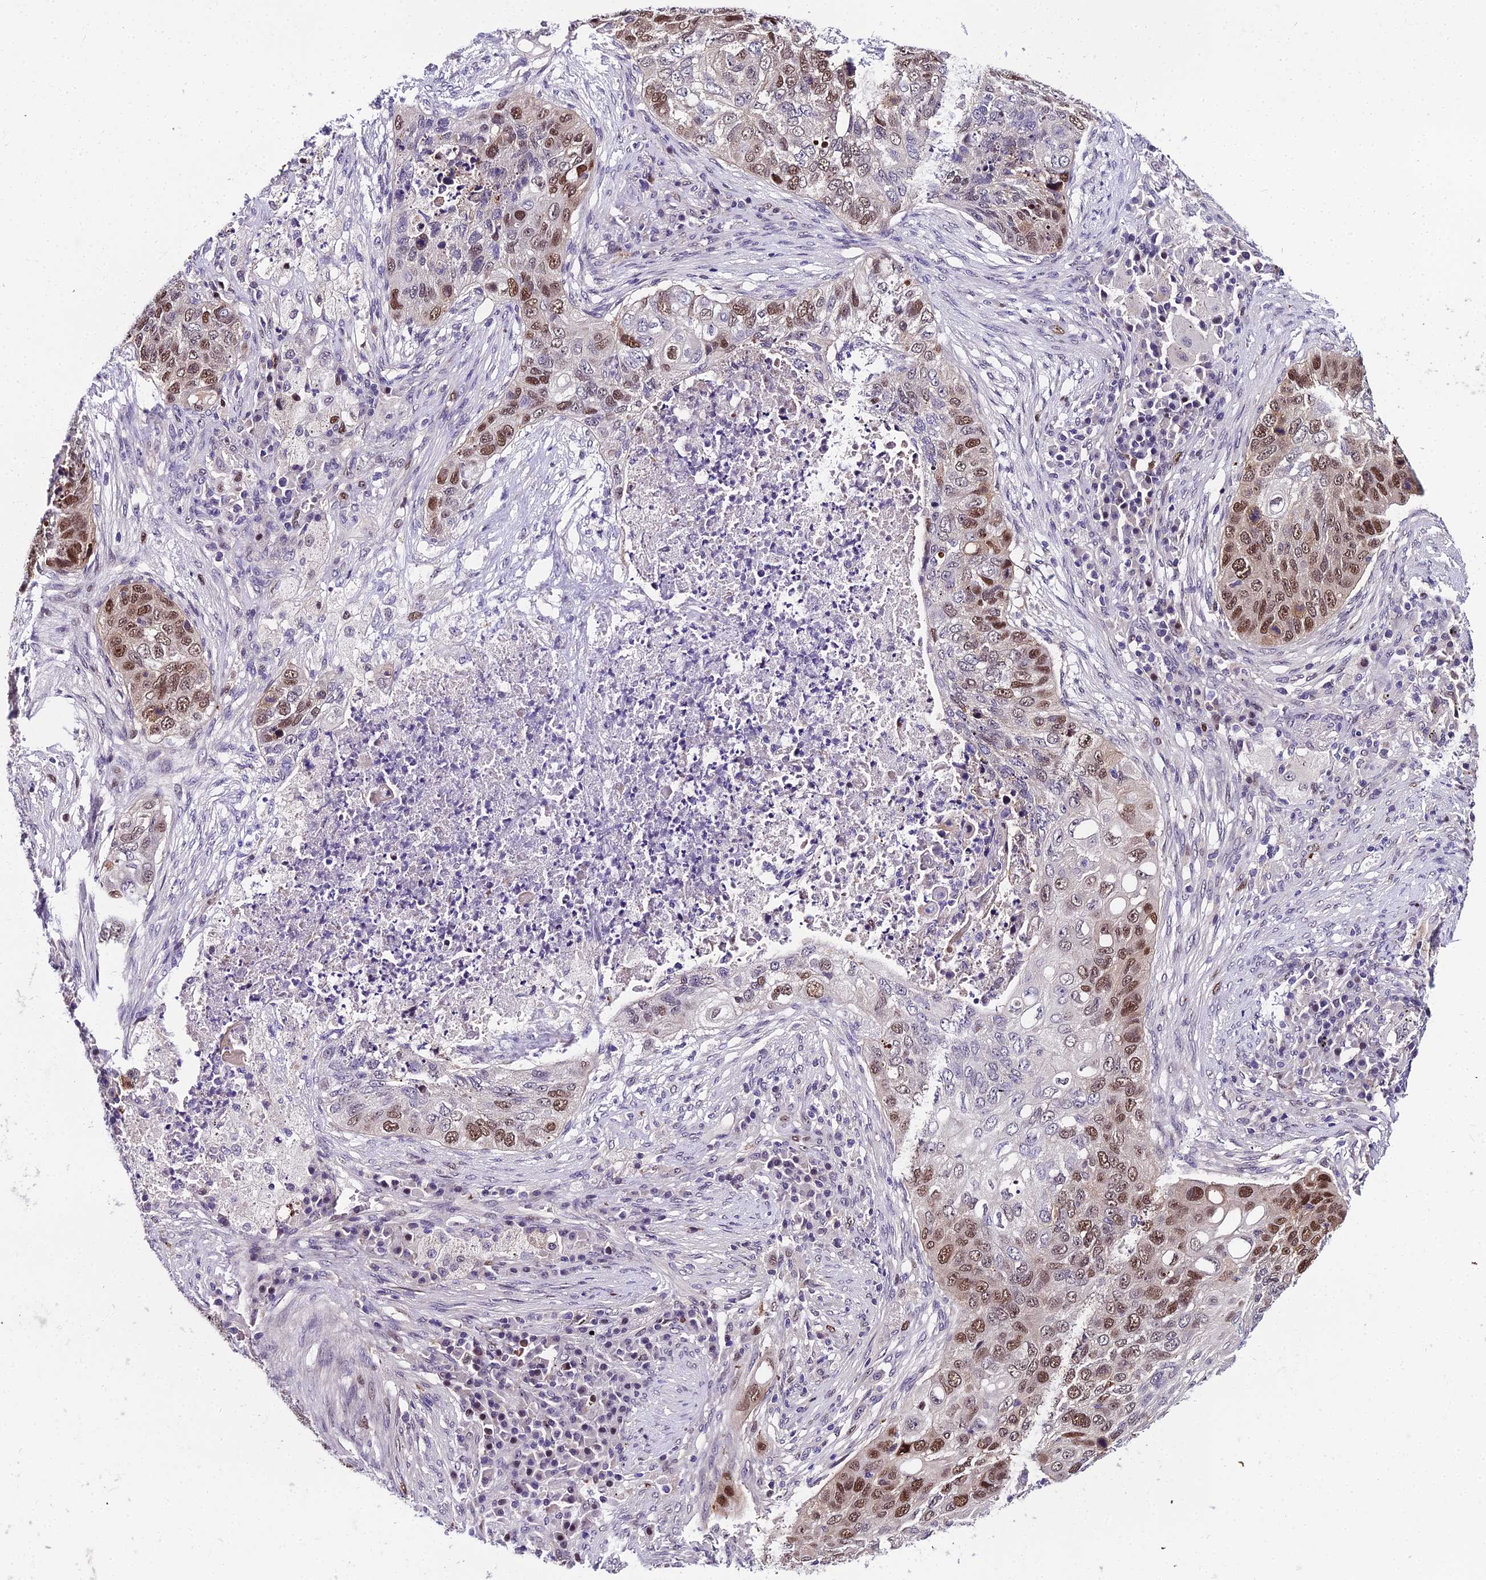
{"staining": {"intensity": "moderate", "quantity": ">75%", "location": "nuclear"}, "tissue": "lung cancer", "cell_type": "Tumor cells", "image_type": "cancer", "snomed": [{"axis": "morphology", "description": "Squamous cell carcinoma, NOS"}, {"axis": "topography", "description": "Lung"}], "caption": "DAB (3,3'-diaminobenzidine) immunohistochemical staining of squamous cell carcinoma (lung) displays moderate nuclear protein positivity in approximately >75% of tumor cells.", "gene": "TRIML2", "patient": {"sex": "female", "age": 63}}